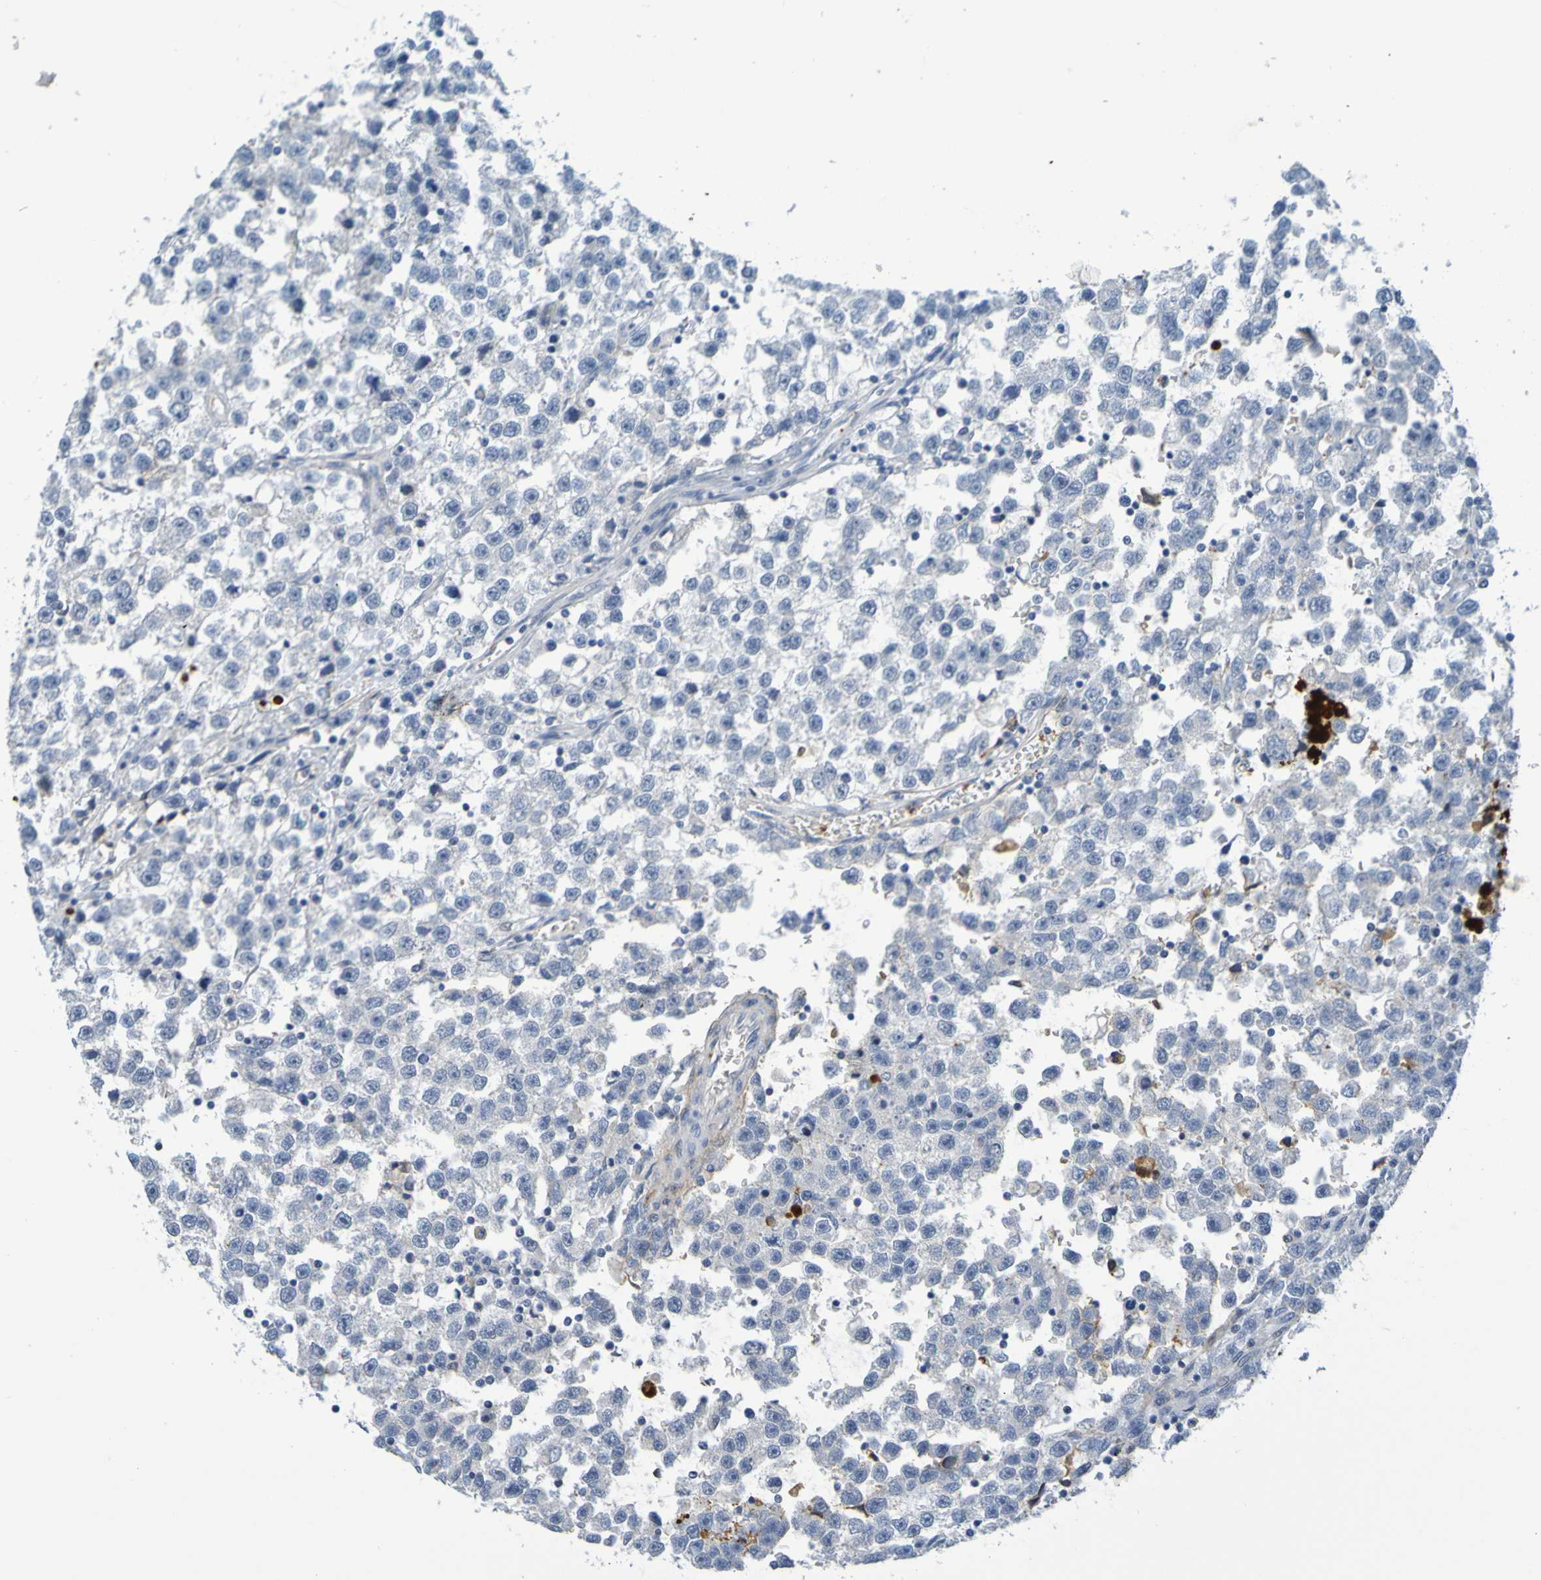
{"staining": {"intensity": "negative", "quantity": "none", "location": "none"}, "tissue": "testis cancer", "cell_type": "Tumor cells", "image_type": "cancer", "snomed": [{"axis": "morphology", "description": "Seminoma, NOS"}, {"axis": "topography", "description": "Testis"}], "caption": "Human testis cancer stained for a protein using IHC exhibits no staining in tumor cells.", "gene": "IL10", "patient": {"sex": "male", "age": 33}}